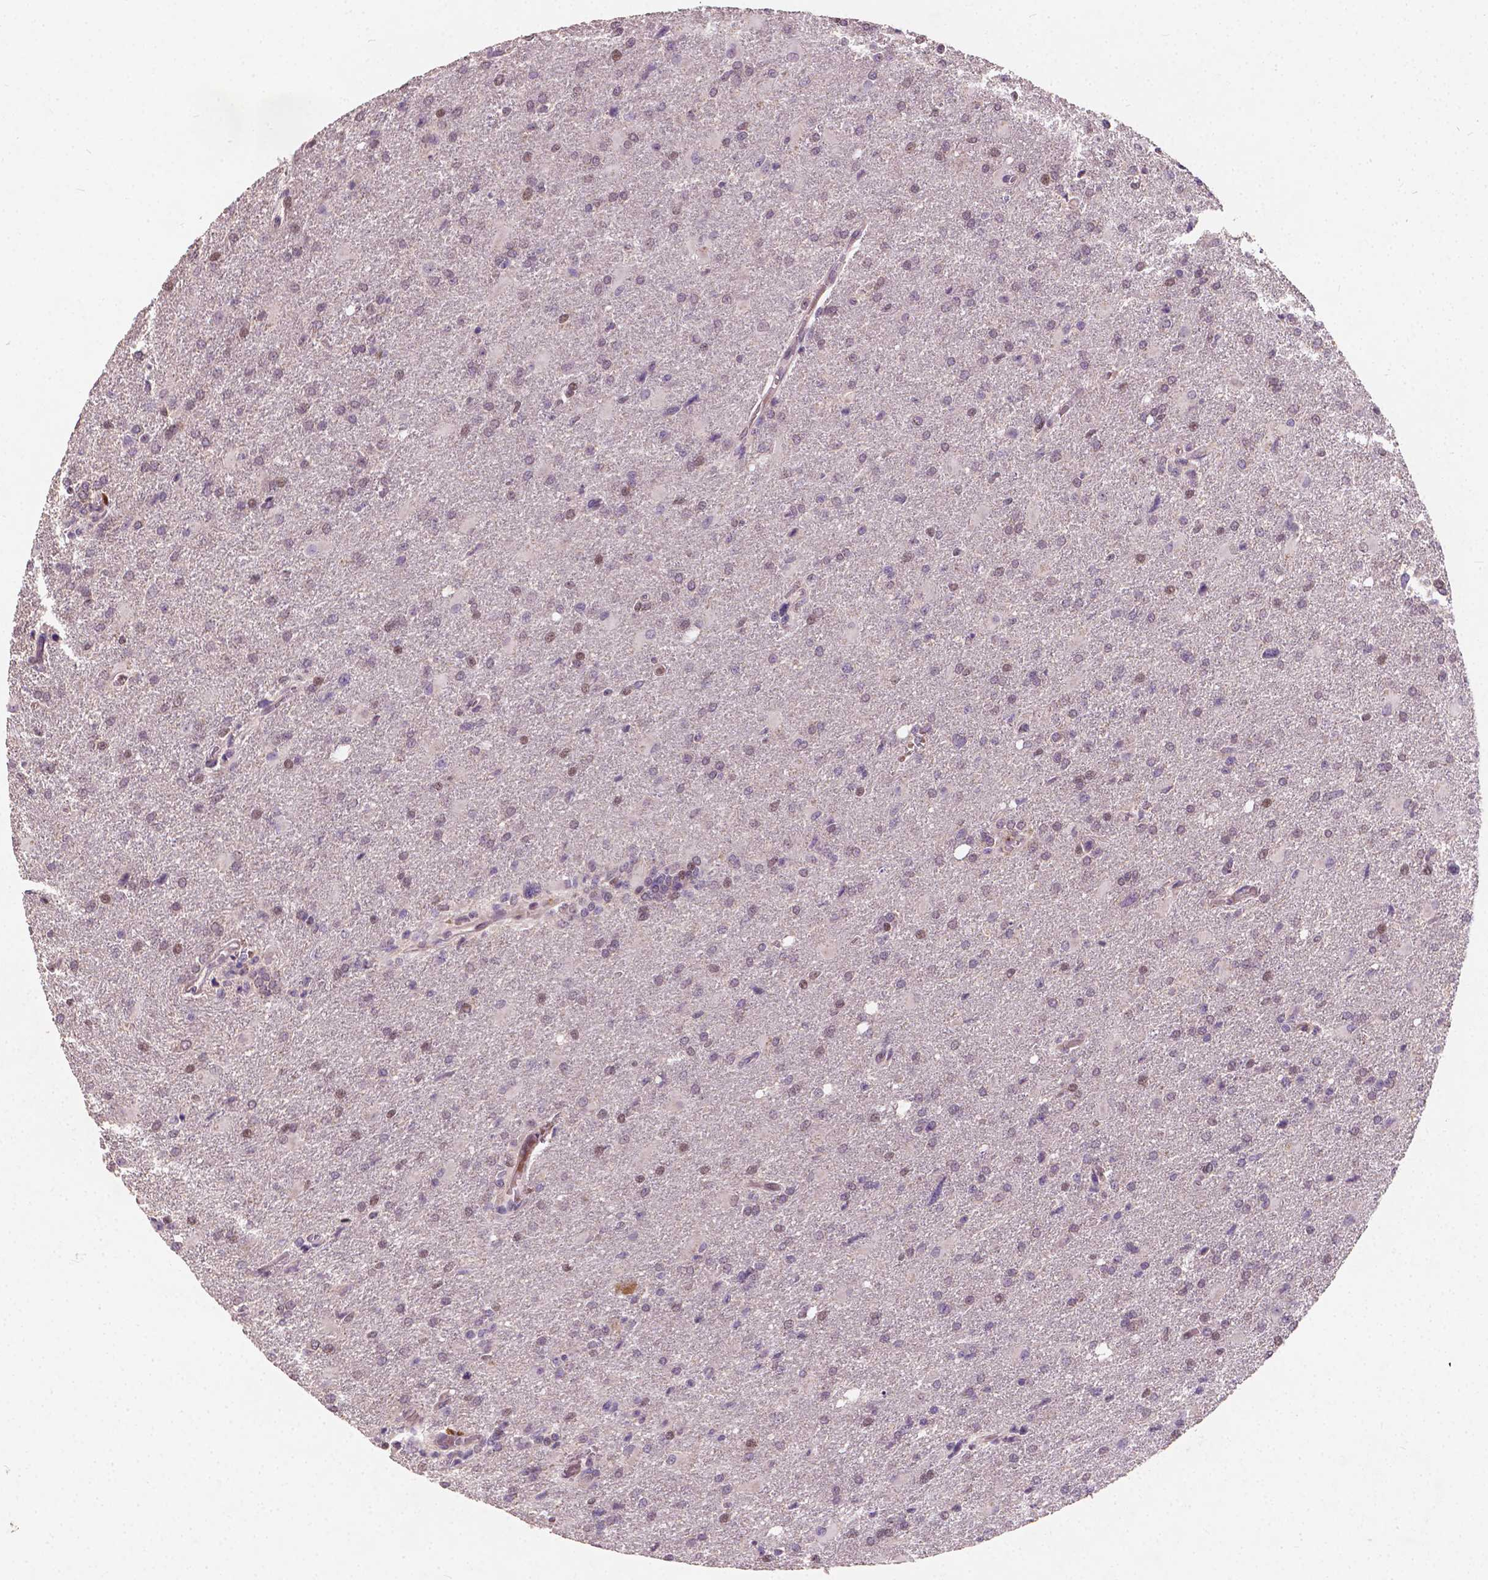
{"staining": {"intensity": "weak", "quantity": "25%-75%", "location": "nuclear"}, "tissue": "glioma", "cell_type": "Tumor cells", "image_type": "cancer", "snomed": [{"axis": "morphology", "description": "Glioma, malignant, High grade"}, {"axis": "topography", "description": "Brain"}], "caption": "There is low levels of weak nuclear positivity in tumor cells of high-grade glioma (malignant), as demonstrated by immunohistochemical staining (brown color).", "gene": "DUSP16", "patient": {"sex": "male", "age": 68}}